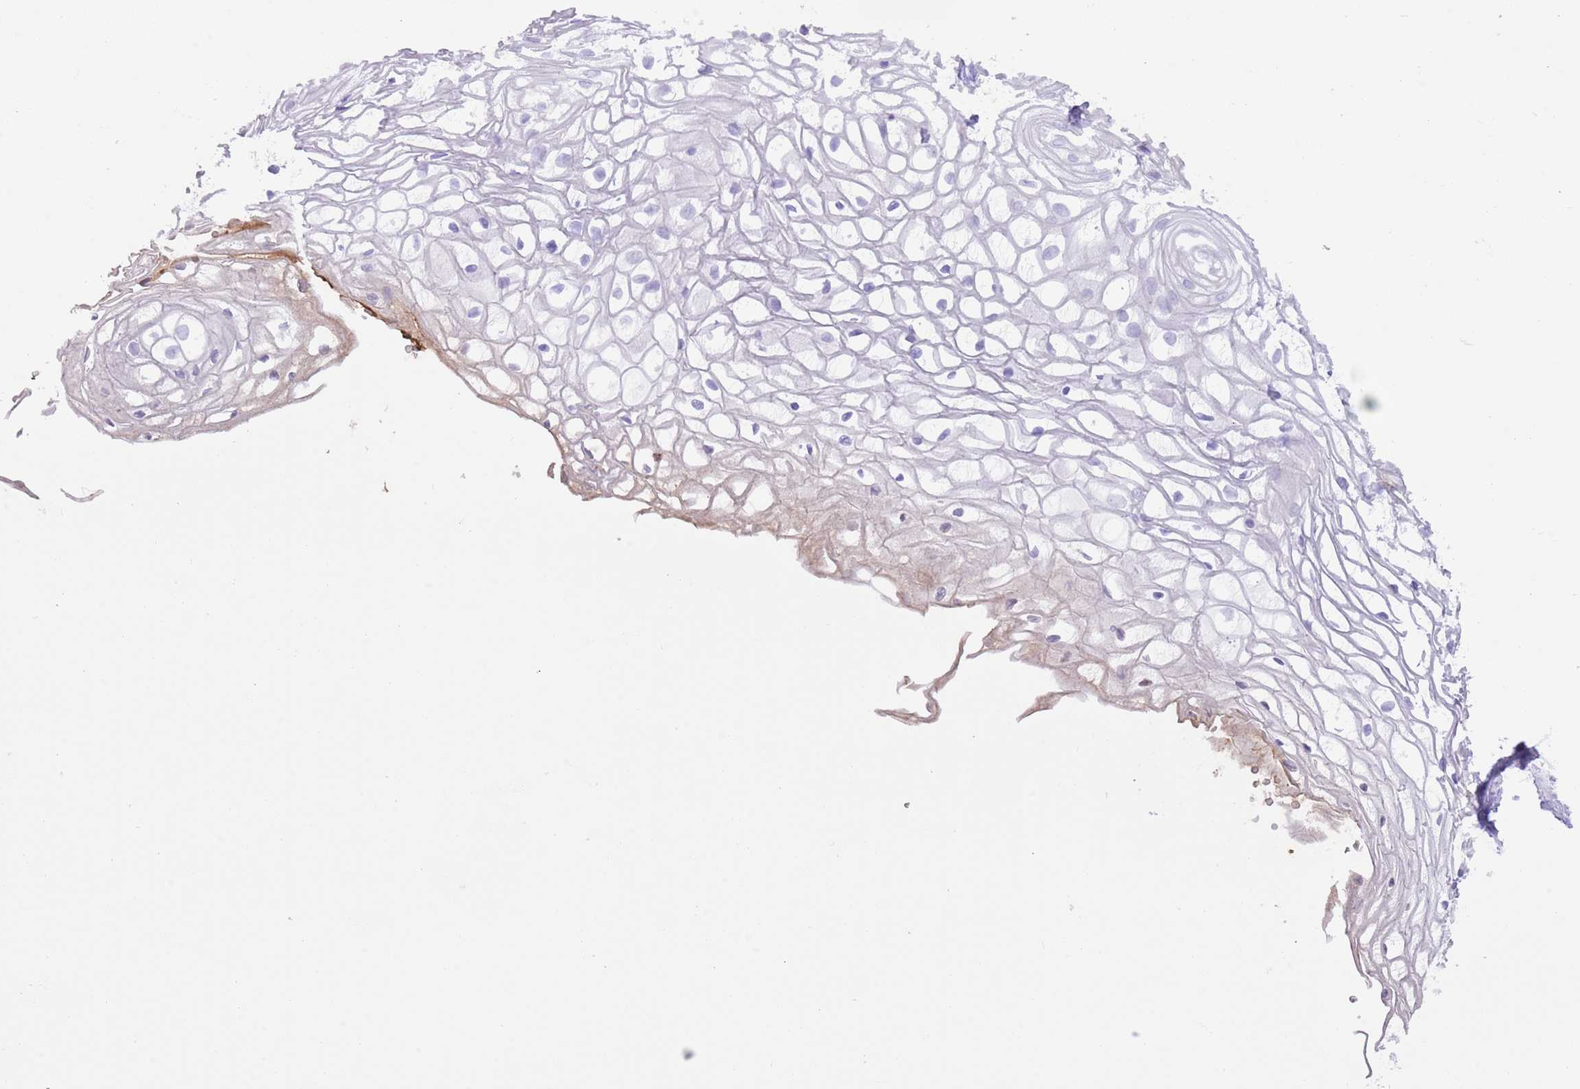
{"staining": {"intensity": "negative", "quantity": "none", "location": "none"}, "tissue": "vagina", "cell_type": "Squamous epithelial cells", "image_type": "normal", "snomed": [{"axis": "morphology", "description": "Normal tissue, NOS"}, {"axis": "topography", "description": "Vagina"}], "caption": "This micrograph is of normal vagina stained with immunohistochemistry to label a protein in brown with the nuclei are counter-stained blue. There is no staining in squamous epithelial cells.", "gene": "IGF1", "patient": {"sex": "female", "age": 34}}